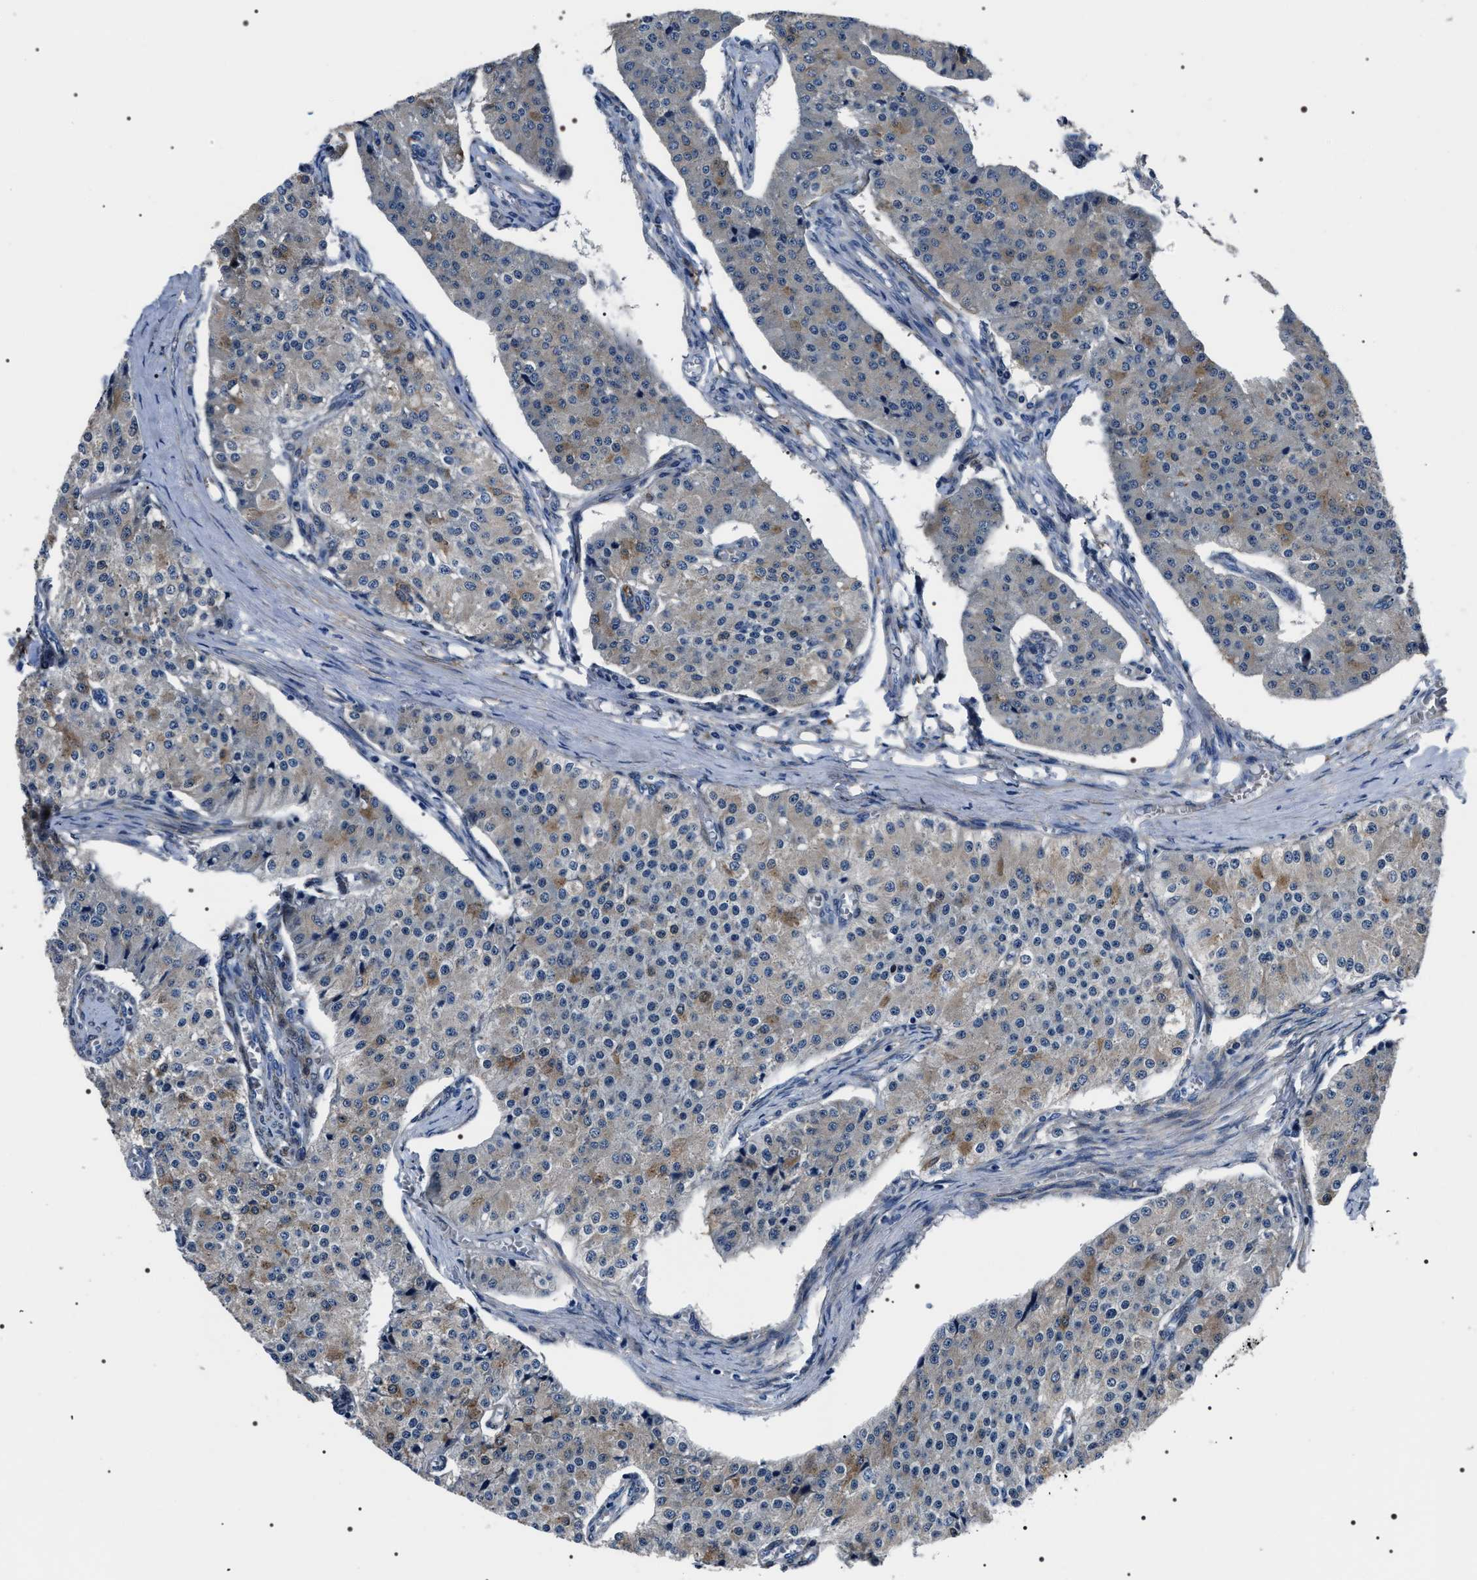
{"staining": {"intensity": "weak", "quantity": "25%-75%", "location": "cytoplasmic/membranous"}, "tissue": "carcinoid", "cell_type": "Tumor cells", "image_type": "cancer", "snomed": [{"axis": "morphology", "description": "Carcinoid, malignant, NOS"}, {"axis": "topography", "description": "Colon"}], "caption": "An immunohistochemistry (IHC) image of tumor tissue is shown. Protein staining in brown labels weak cytoplasmic/membranous positivity in carcinoid within tumor cells. (brown staining indicates protein expression, while blue staining denotes nuclei).", "gene": "BAG2", "patient": {"sex": "female", "age": 52}}